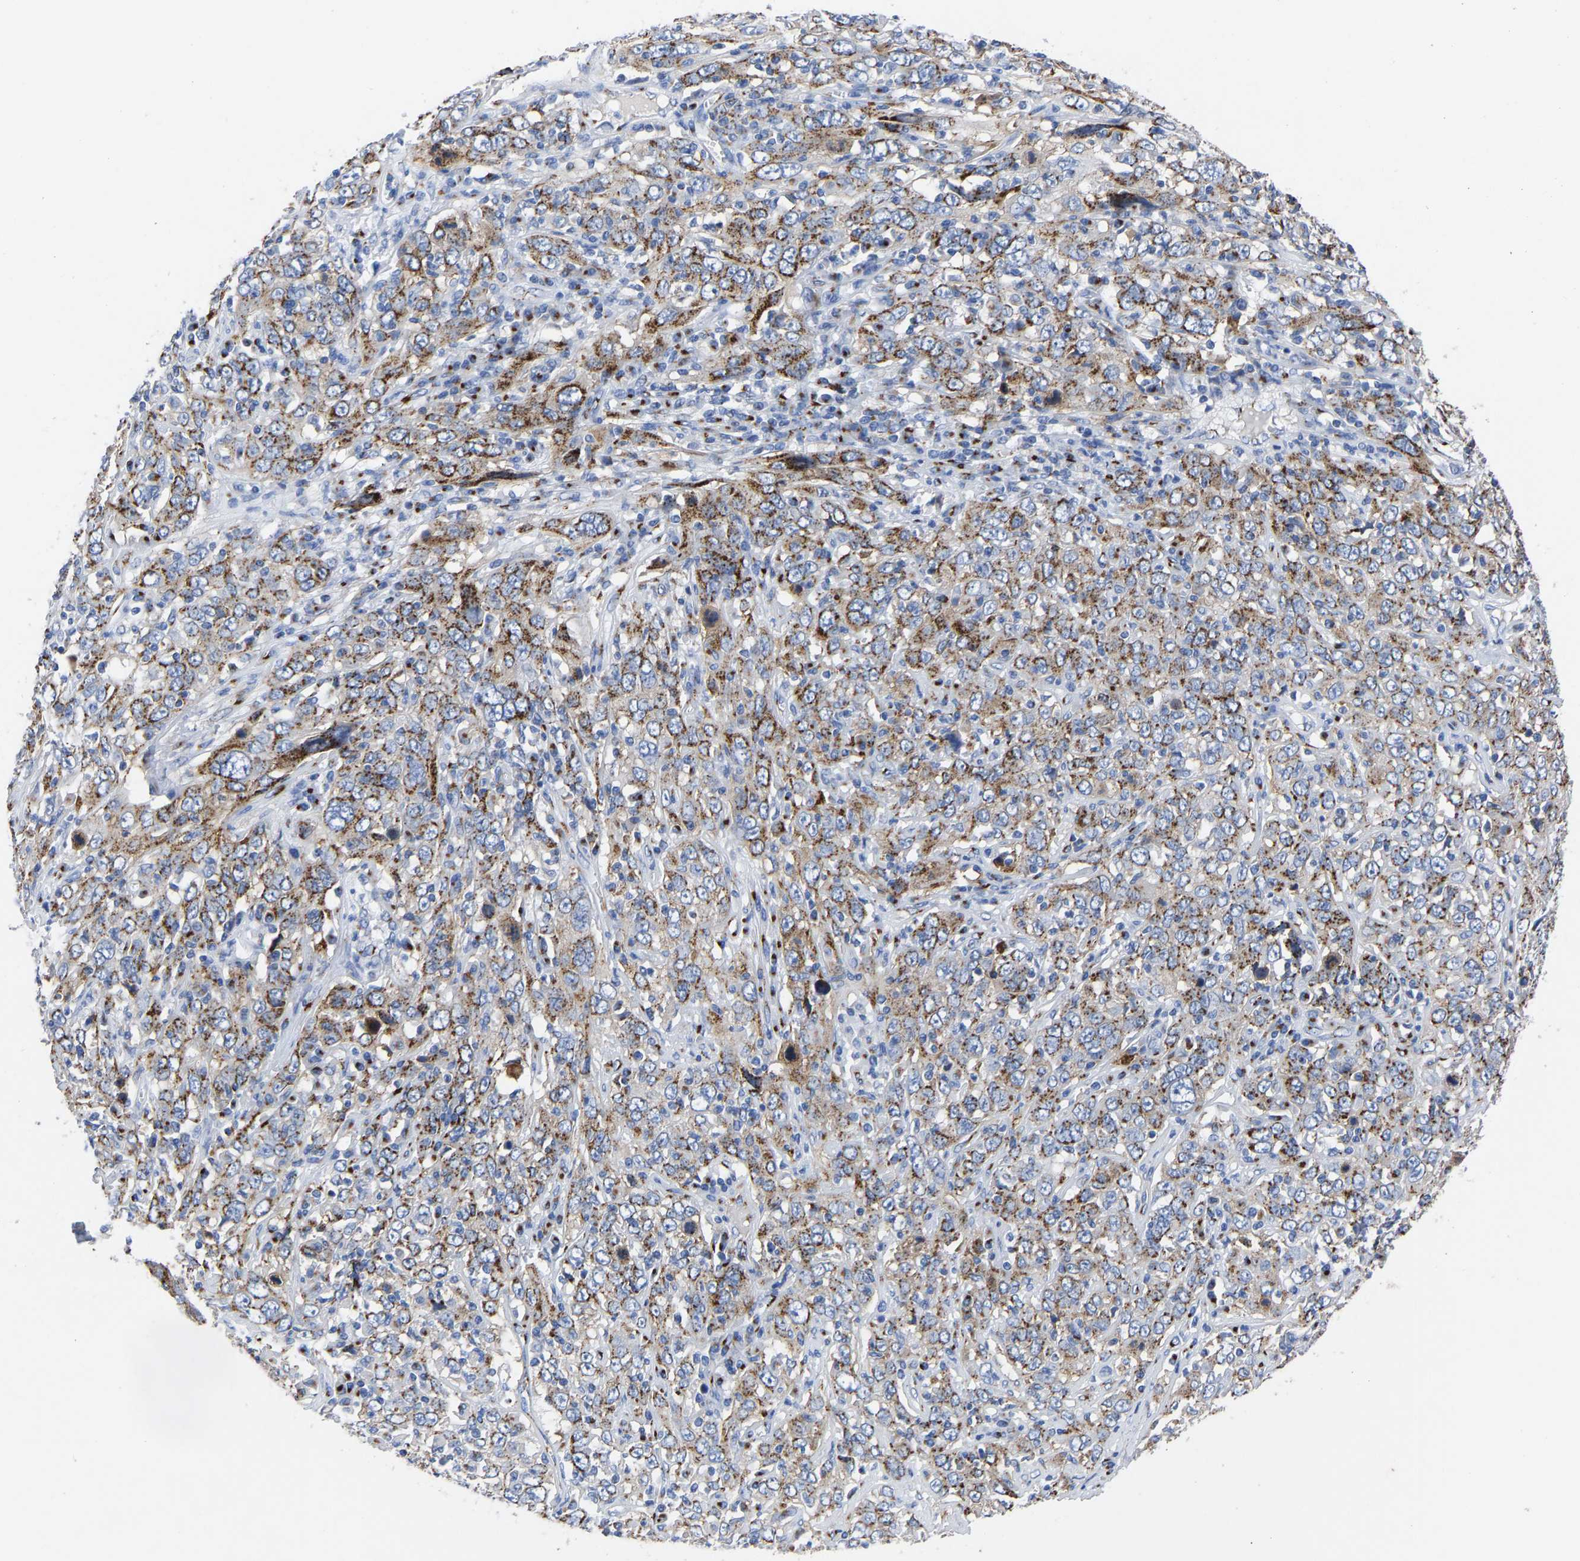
{"staining": {"intensity": "moderate", "quantity": ">75%", "location": "cytoplasmic/membranous"}, "tissue": "cervical cancer", "cell_type": "Tumor cells", "image_type": "cancer", "snomed": [{"axis": "morphology", "description": "Squamous cell carcinoma, NOS"}, {"axis": "topography", "description": "Cervix"}], "caption": "IHC (DAB) staining of cervical cancer (squamous cell carcinoma) shows moderate cytoplasmic/membranous protein staining in approximately >75% of tumor cells. The protein is stained brown, and the nuclei are stained in blue (DAB (3,3'-diaminobenzidine) IHC with brightfield microscopy, high magnification).", "gene": "TMEM87A", "patient": {"sex": "female", "age": 46}}